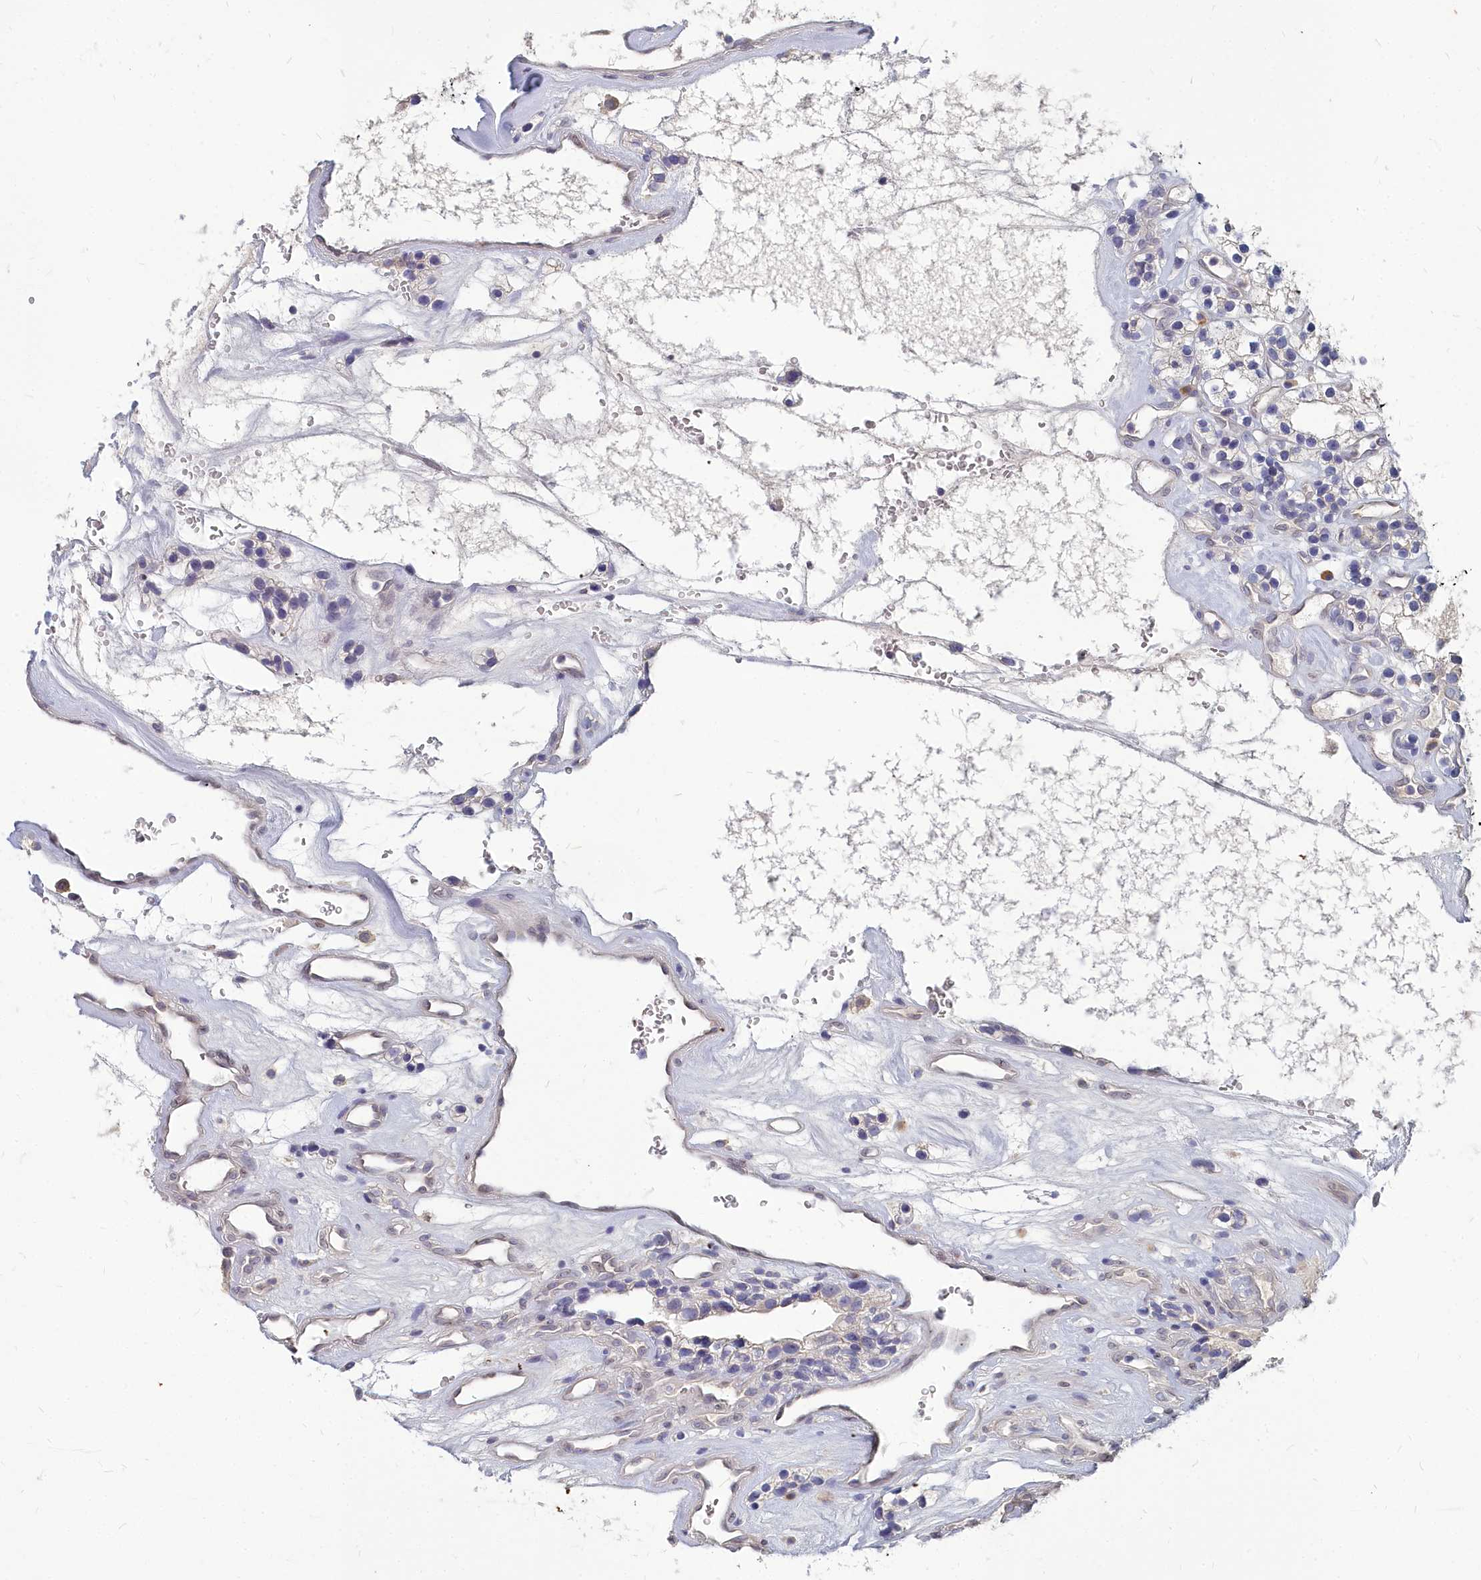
{"staining": {"intensity": "negative", "quantity": "none", "location": "none"}, "tissue": "renal cancer", "cell_type": "Tumor cells", "image_type": "cancer", "snomed": [{"axis": "morphology", "description": "Adenocarcinoma, NOS"}, {"axis": "topography", "description": "Kidney"}], "caption": "An image of renal adenocarcinoma stained for a protein exhibits no brown staining in tumor cells.", "gene": "NOXA1", "patient": {"sex": "female", "age": 57}}